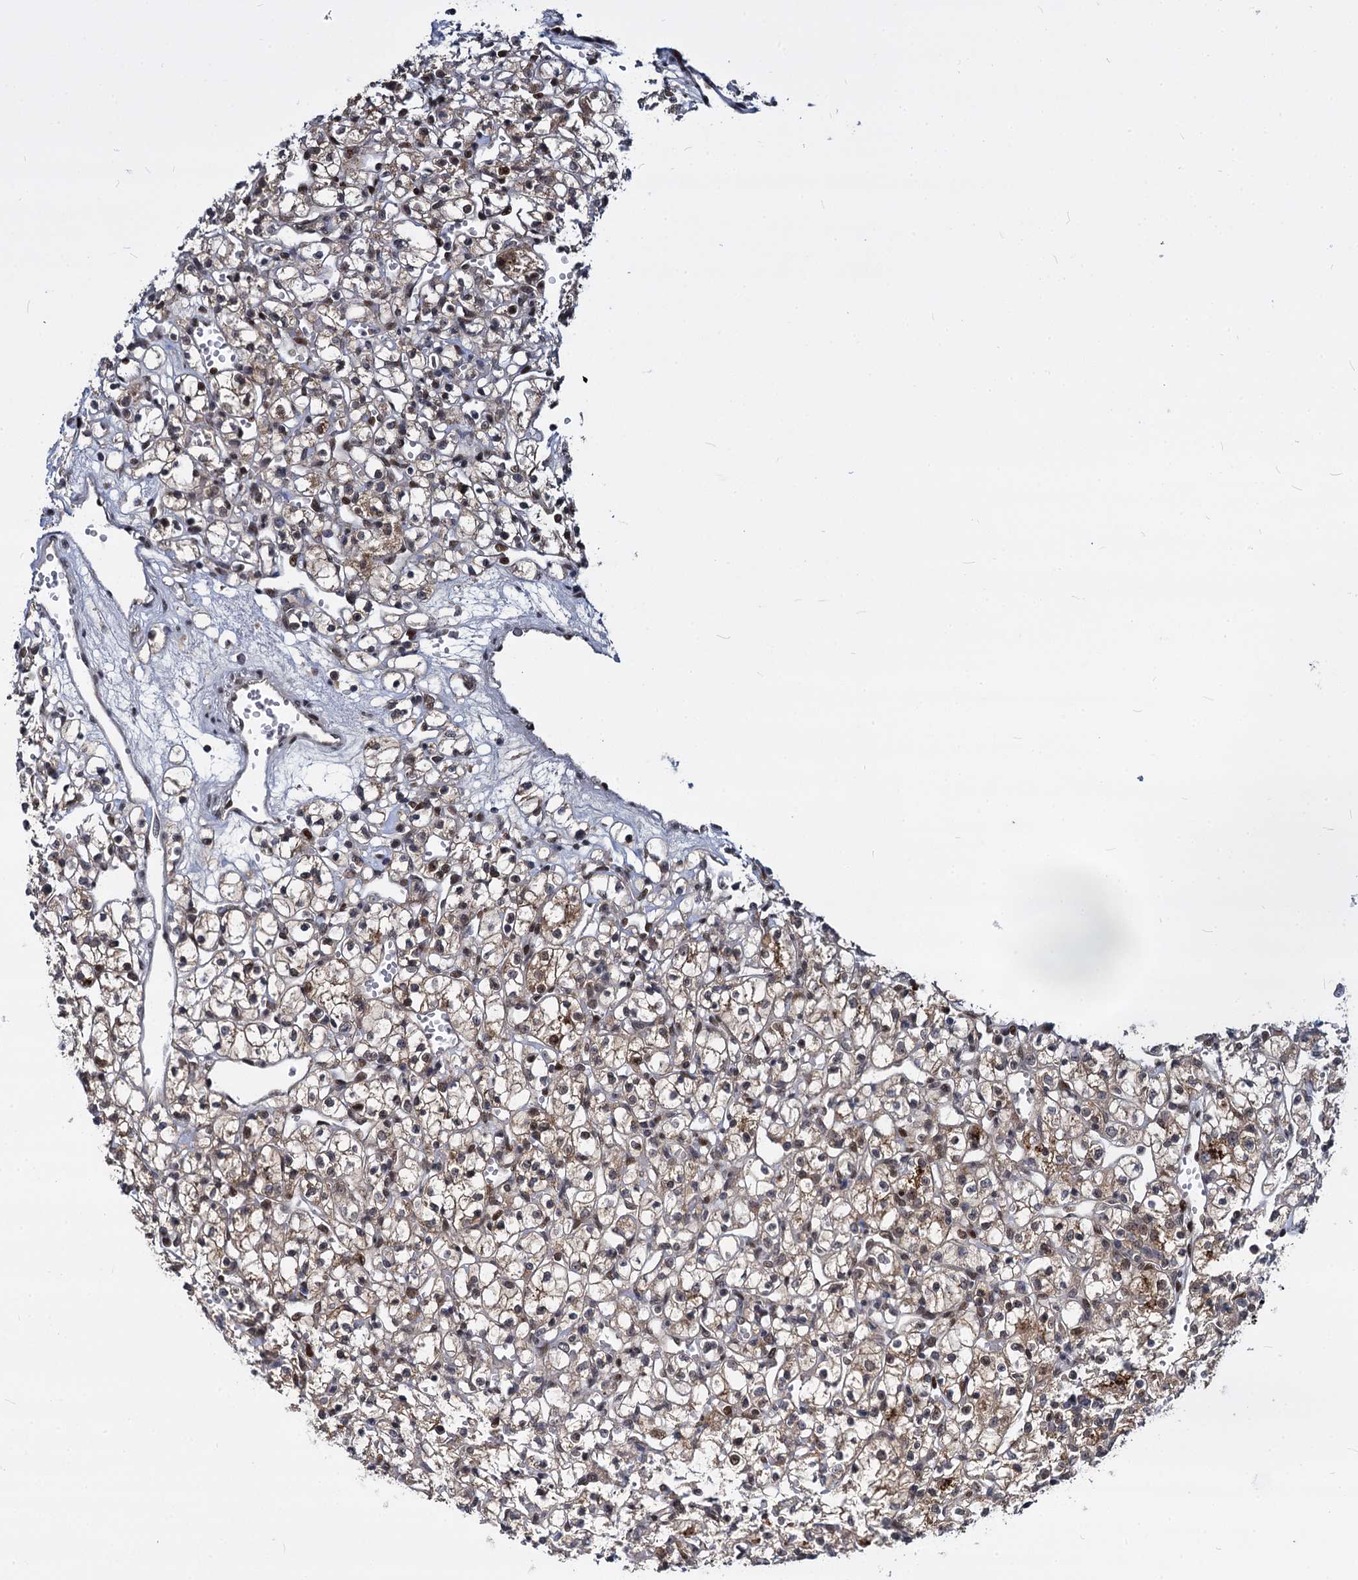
{"staining": {"intensity": "weak", "quantity": ">75%", "location": "cytoplasmic/membranous,nuclear"}, "tissue": "renal cancer", "cell_type": "Tumor cells", "image_type": "cancer", "snomed": [{"axis": "morphology", "description": "Adenocarcinoma, NOS"}, {"axis": "topography", "description": "Kidney"}], "caption": "The micrograph displays immunohistochemical staining of renal cancer (adenocarcinoma). There is weak cytoplasmic/membranous and nuclear staining is identified in about >75% of tumor cells.", "gene": "MAML2", "patient": {"sex": "female", "age": 59}}